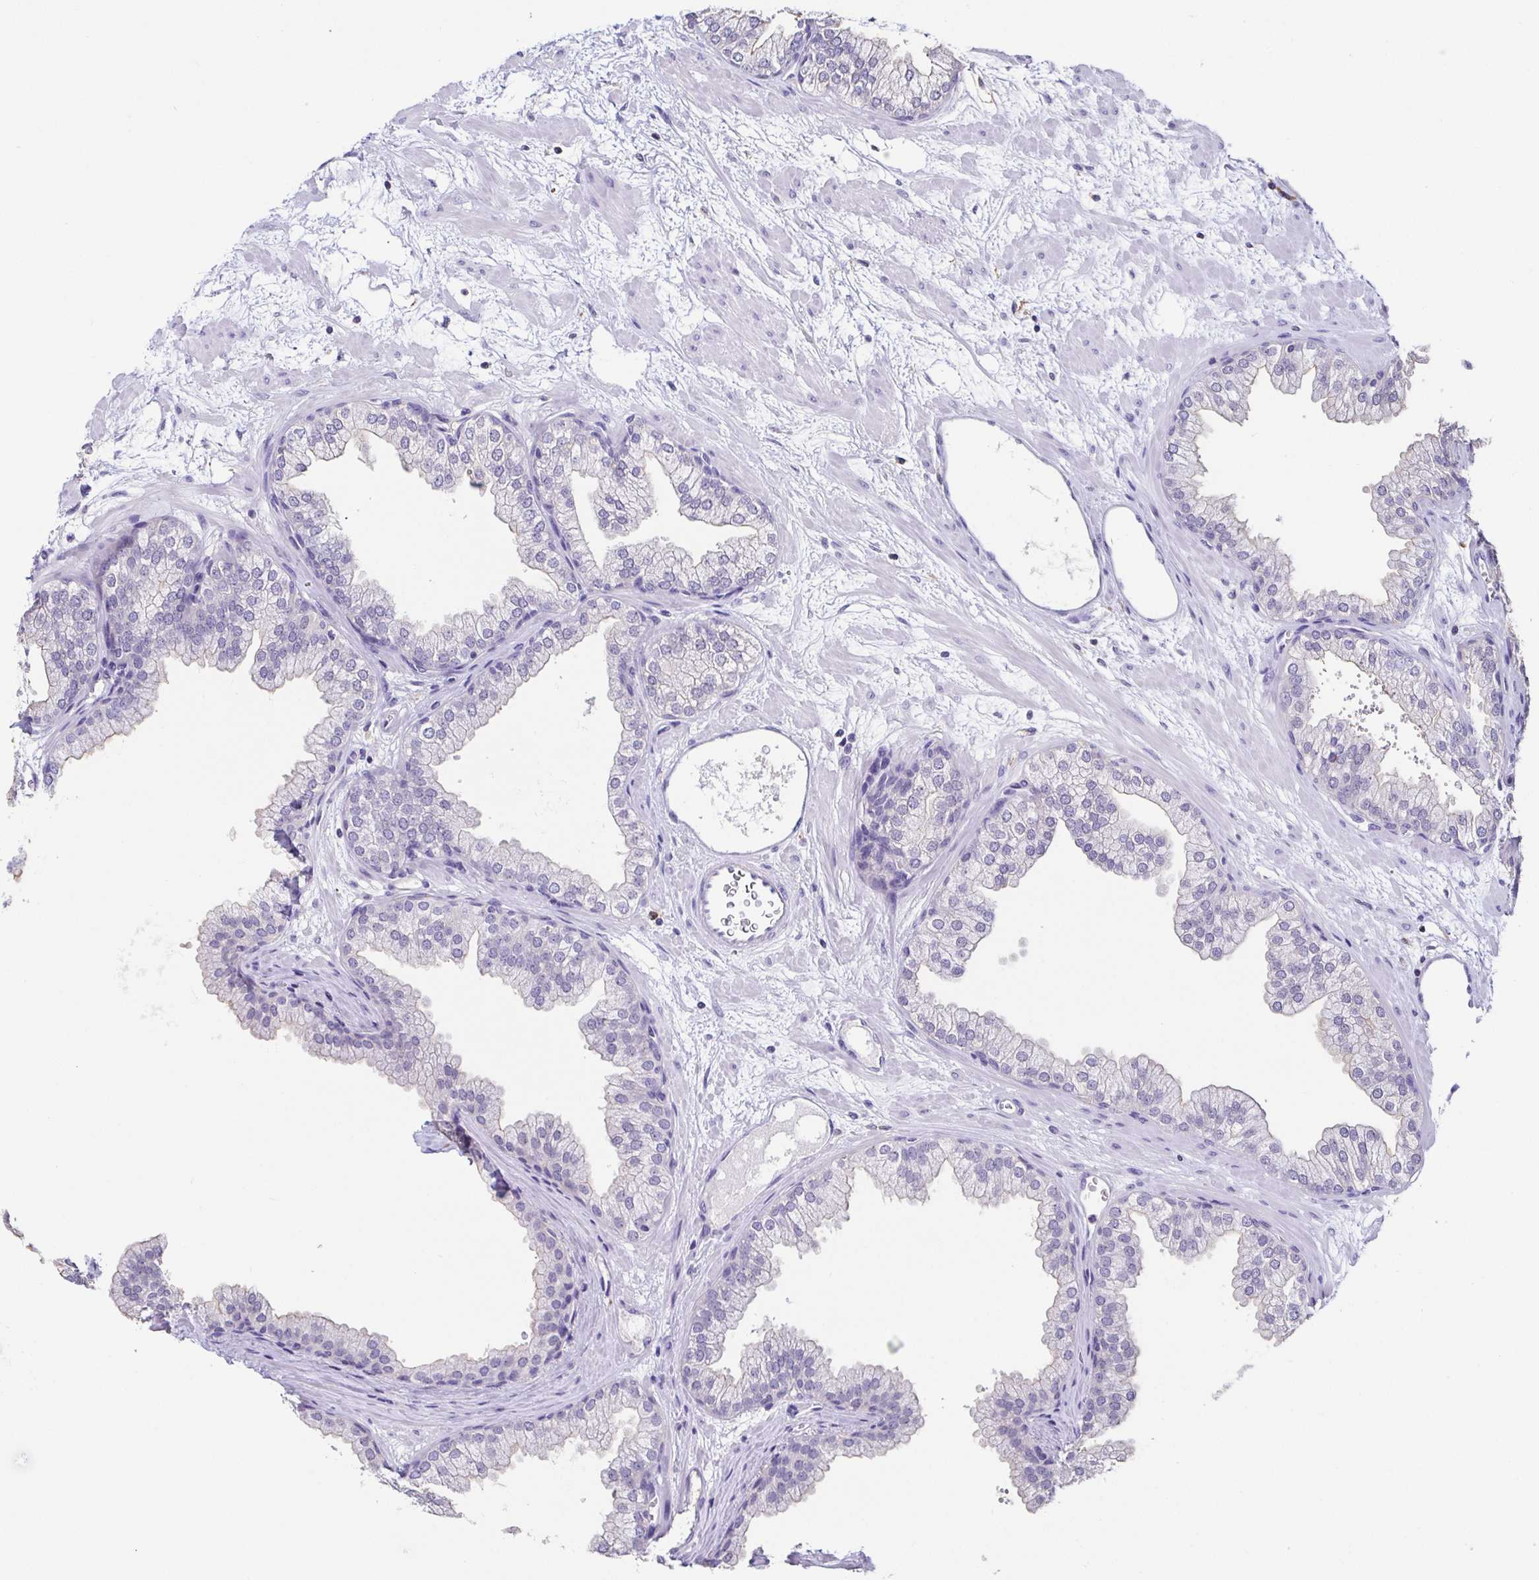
{"staining": {"intensity": "negative", "quantity": "none", "location": "none"}, "tissue": "prostate", "cell_type": "Glandular cells", "image_type": "normal", "snomed": [{"axis": "morphology", "description": "Normal tissue, NOS"}, {"axis": "topography", "description": "Prostate"}], "caption": "The micrograph displays no significant expression in glandular cells of prostate.", "gene": "ANXA10", "patient": {"sex": "male", "age": 37}}